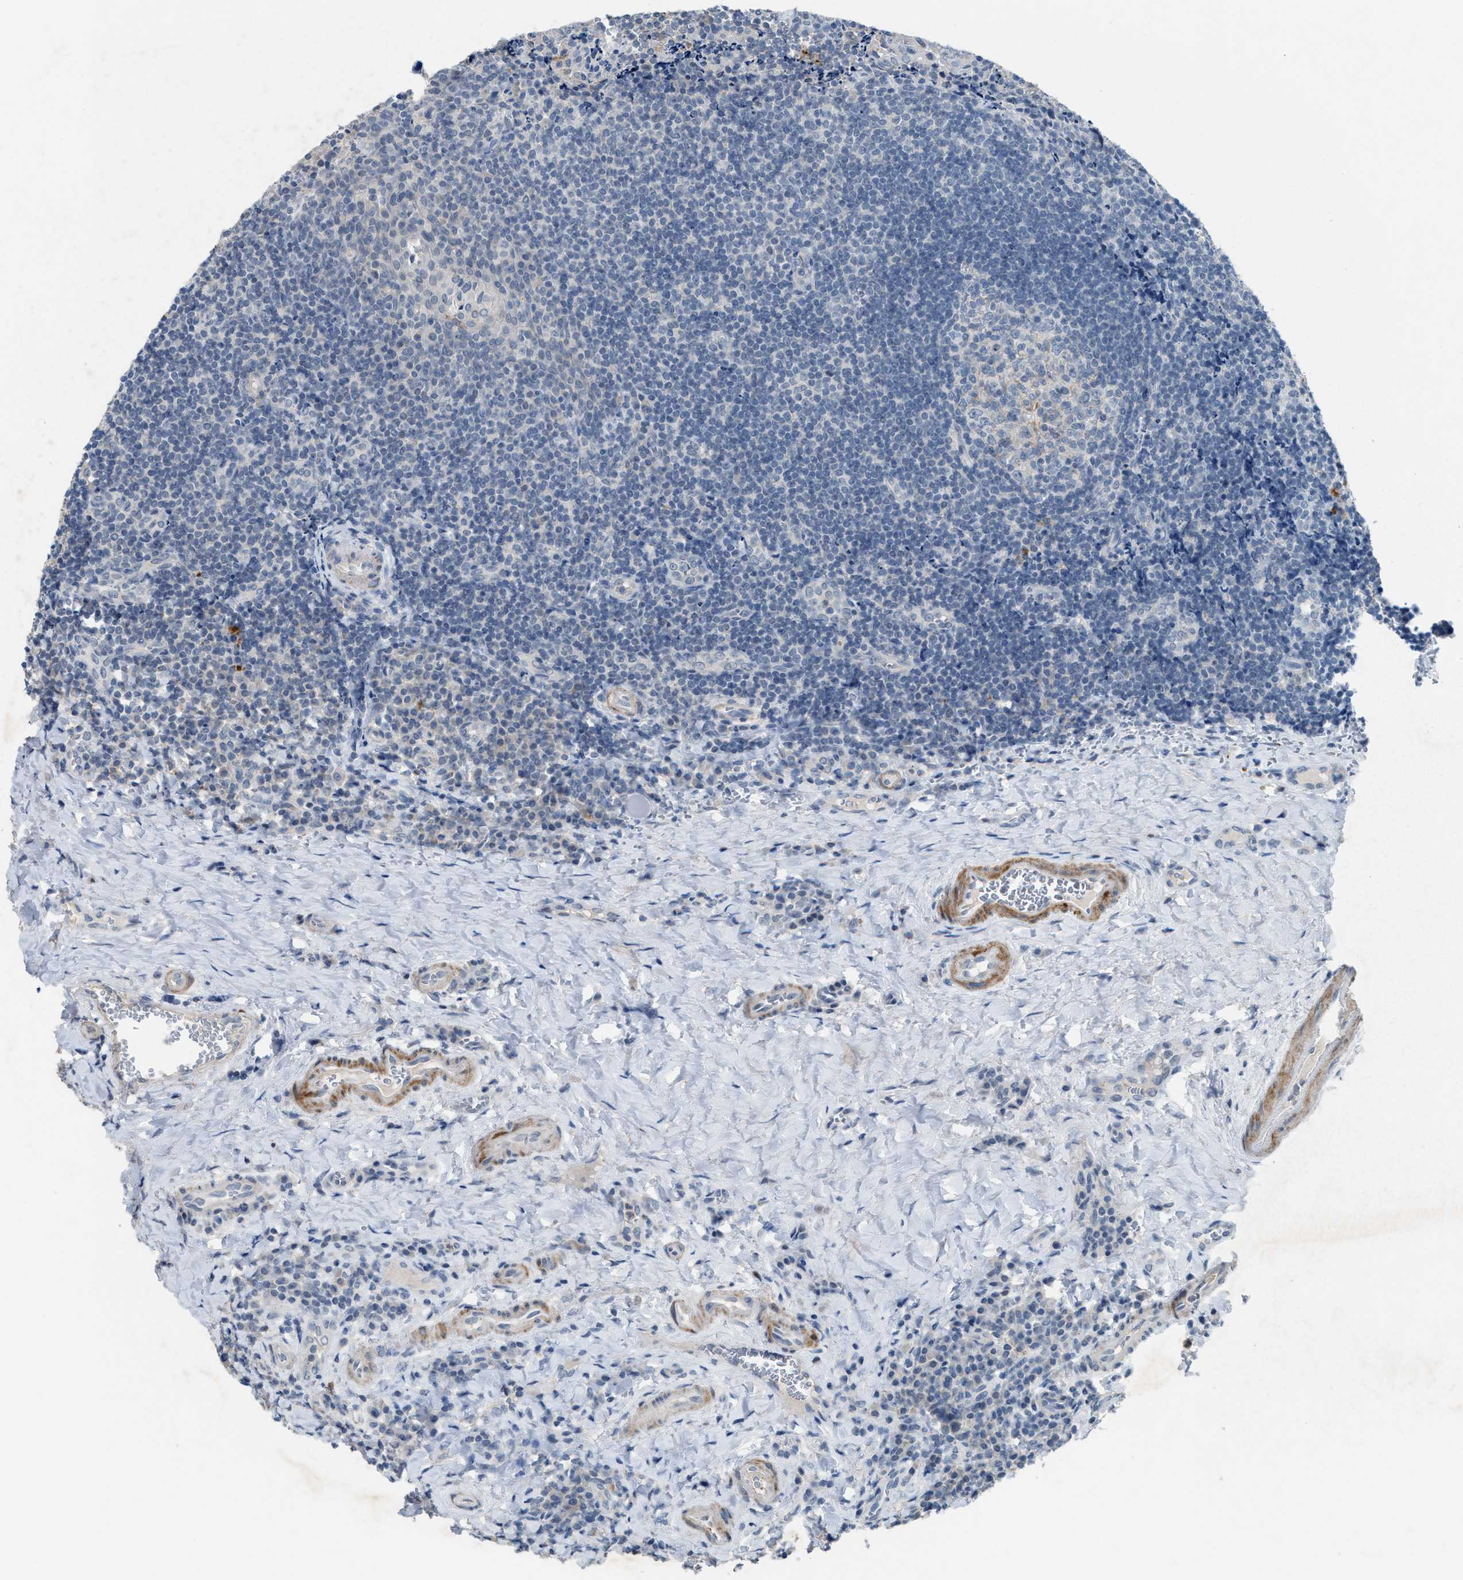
{"staining": {"intensity": "negative", "quantity": "none", "location": "none"}, "tissue": "tonsil", "cell_type": "Germinal center cells", "image_type": "normal", "snomed": [{"axis": "morphology", "description": "Normal tissue, NOS"}, {"axis": "morphology", "description": "Inflammation, NOS"}, {"axis": "topography", "description": "Tonsil"}], "caption": "Photomicrograph shows no protein expression in germinal center cells of benign tonsil. Brightfield microscopy of immunohistochemistry (IHC) stained with DAB (3,3'-diaminobenzidine) (brown) and hematoxylin (blue), captured at high magnification.", "gene": "SLC5A5", "patient": {"sex": "female", "age": 31}}